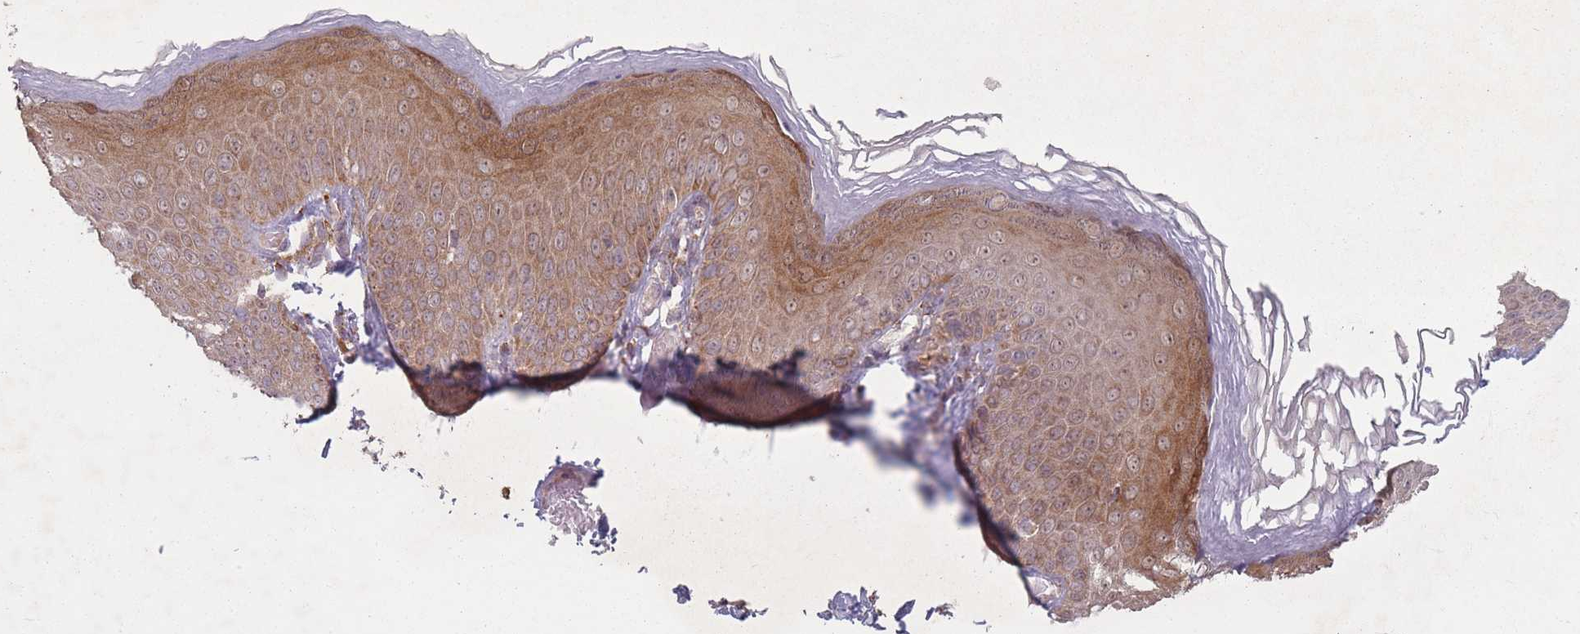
{"staining": {"intensity": "moderate", "quantity": ">75%", "location": "cytoplasmic/membranous"}, "tissue": "skin", "cell_type": "Epidermal cells", "image_type": "normal", "snomed": [{"axis": "morphology", "description": "Normal tissue, NOS"}, {"axis": "topography", "description": "Anal"}], "caption": "An immunohistochemistry photomicrograph of normal tissue is shown. Protein staining in brown highlights moderate cytoplasmic/membranous positivity in skin within epidermal cells.", "gene": "OR10Q1", "patient": {"sex": "female", "age": 40}}